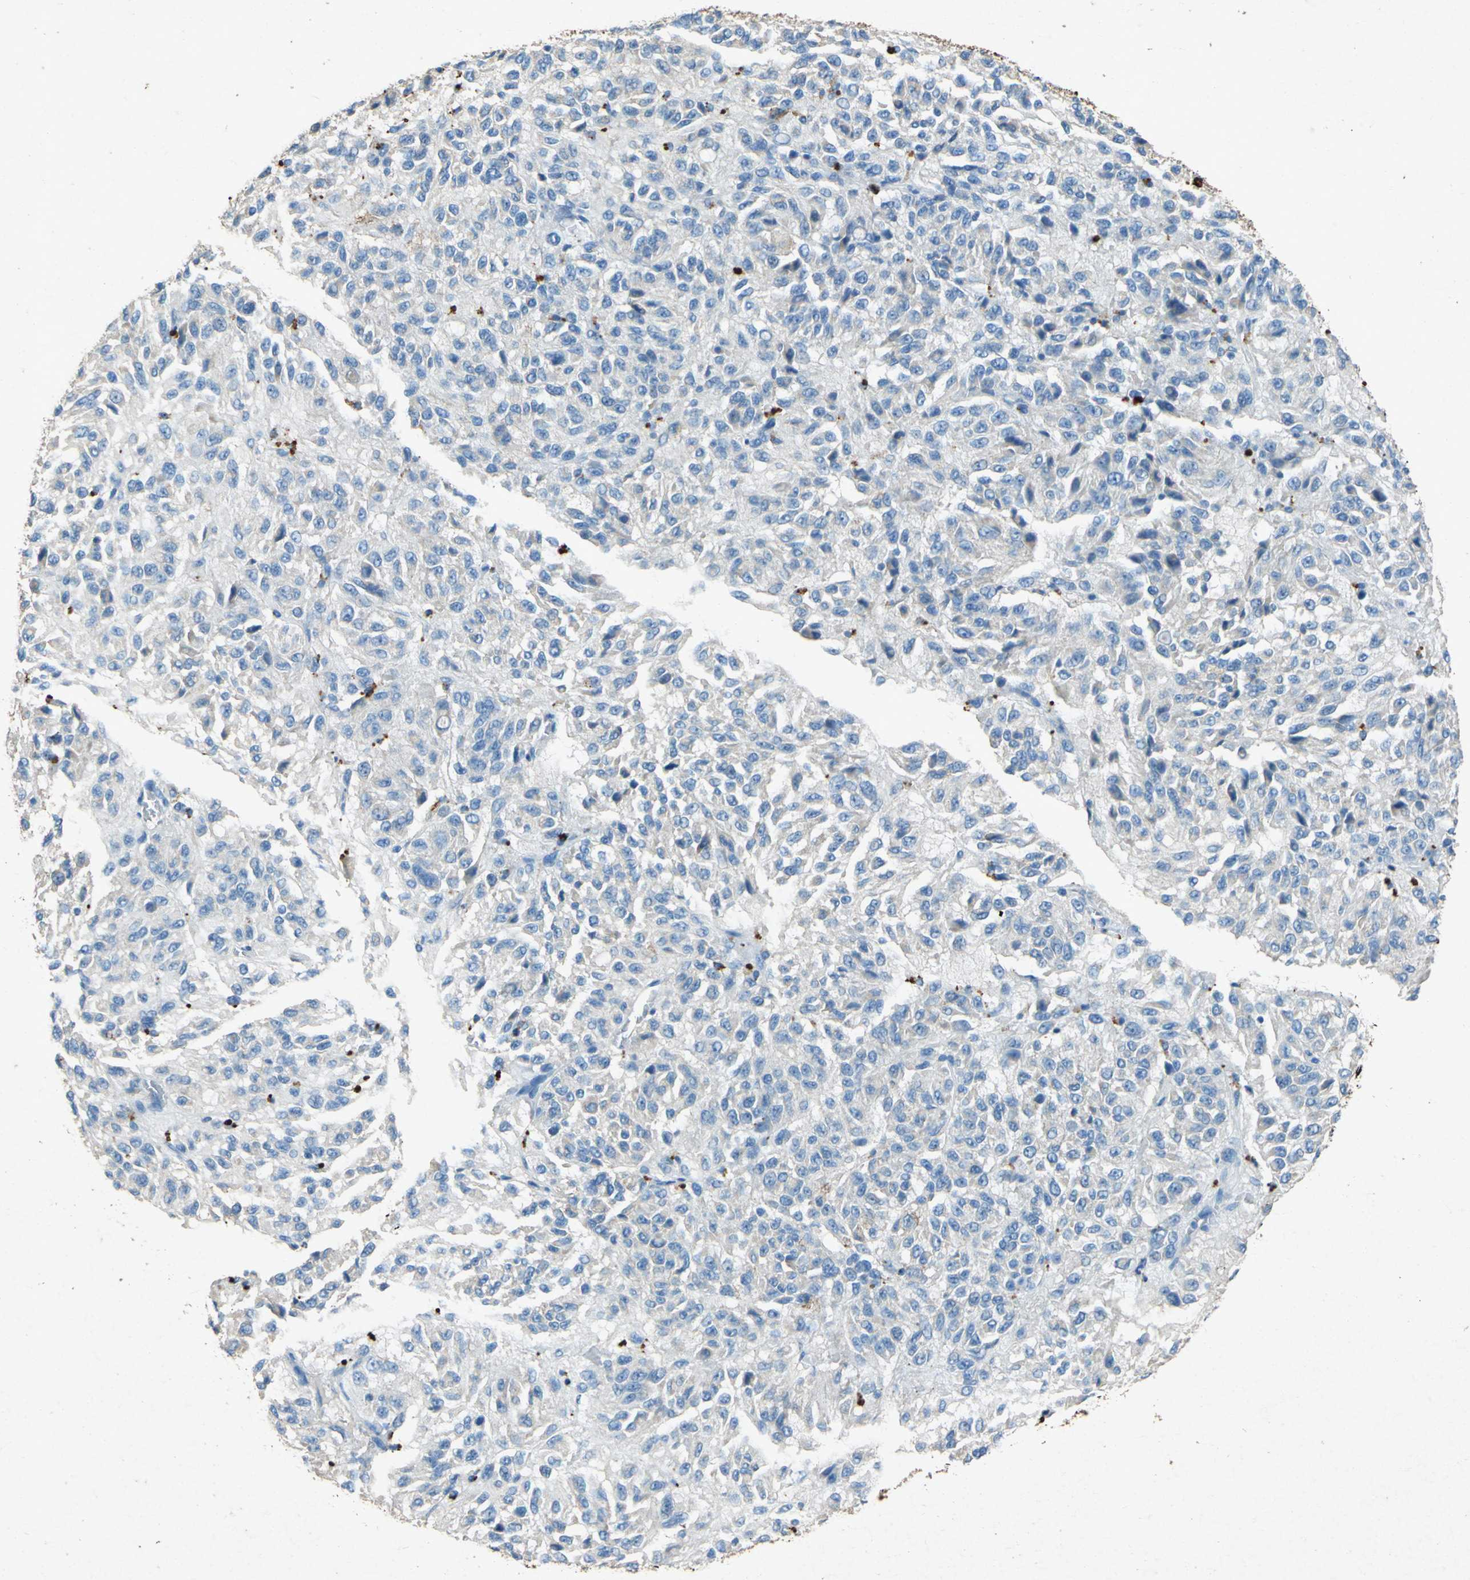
{"staining": {"intensity": "weak", "quantity": ">75%", "location": "cytoplasmic/membranous"}, "tissue": "melanoma", "cell_type": "Tumor cells", "image_type": "cancer", "snomed": [{"axis": "morphology", "description": "Malignant melanoma, Metastatic site"}, {"axis": "topography", "description": "Lung"}], "caption": "The image reveals immunohistochemical staining of malignant melanoma (metastatic site). There is weak cytoplasmic/membranous positivity is present in approximately >75% of tumor cells.", "gene": "ADAMTS5", "patient": {"sex": "male", "age": 64}}